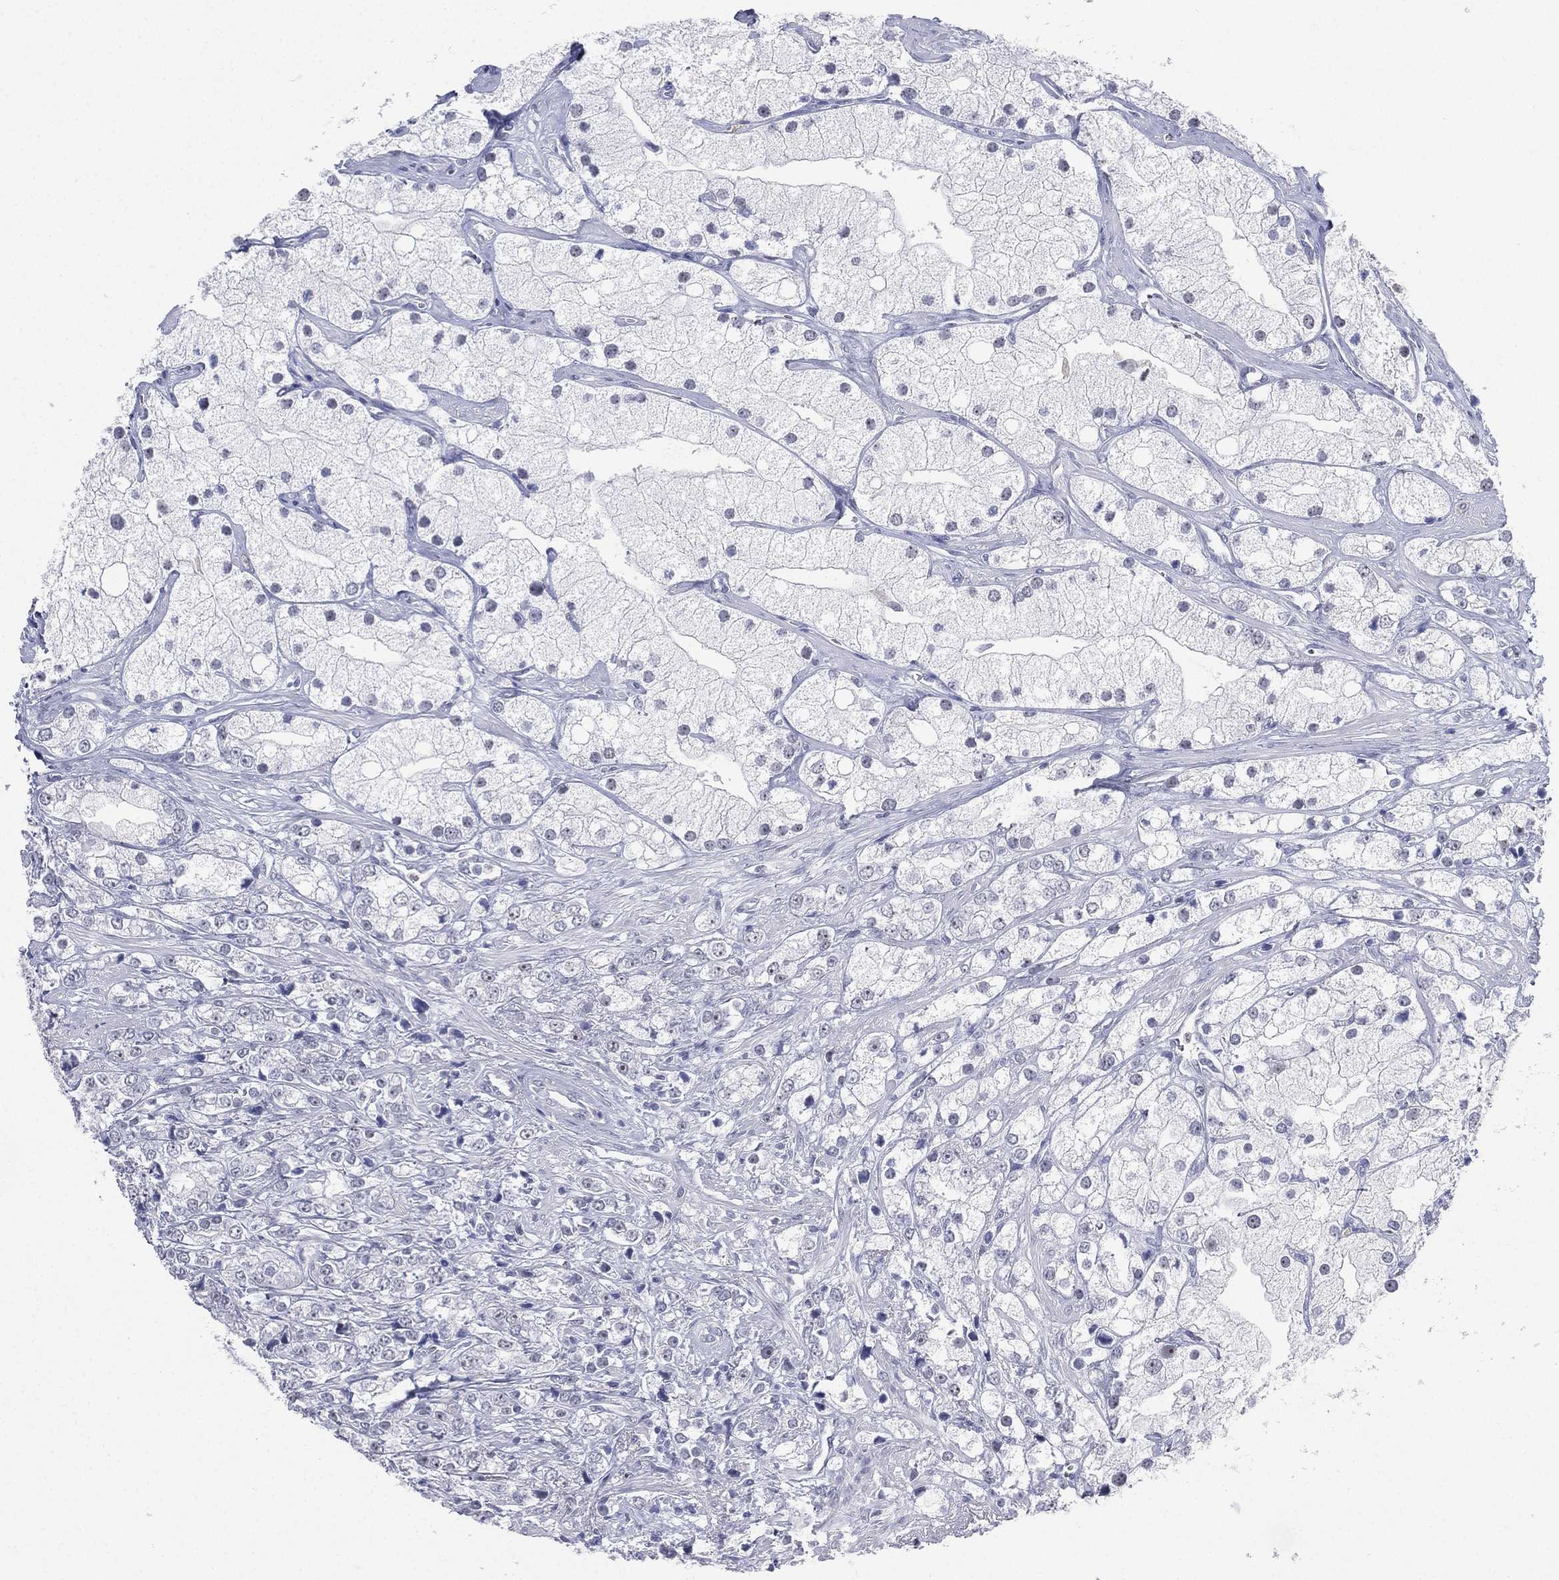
{"staining": {"intensity": "negative", "quantity": "none", "location": "none"}, "tissue": "prostate cancer", "cell_type": "Tumor cells", "image_type": "cancer", "snomed": [{"axis": "morphology", "description": "Adenocarcinoma, NOS"}, {"axis": "topography", "description": "Prostate and seminal vesicle, NOS"}, {"axis": "topography", "description": "Prostate"}], "caption": "Immunohistochemical staining of human prostate adenocarcinoma shows no significant positivity in tumor cells. Nuclei are stained in blue.", "gene": "CD22", "patient": {"sex": "male", "age": 79}}